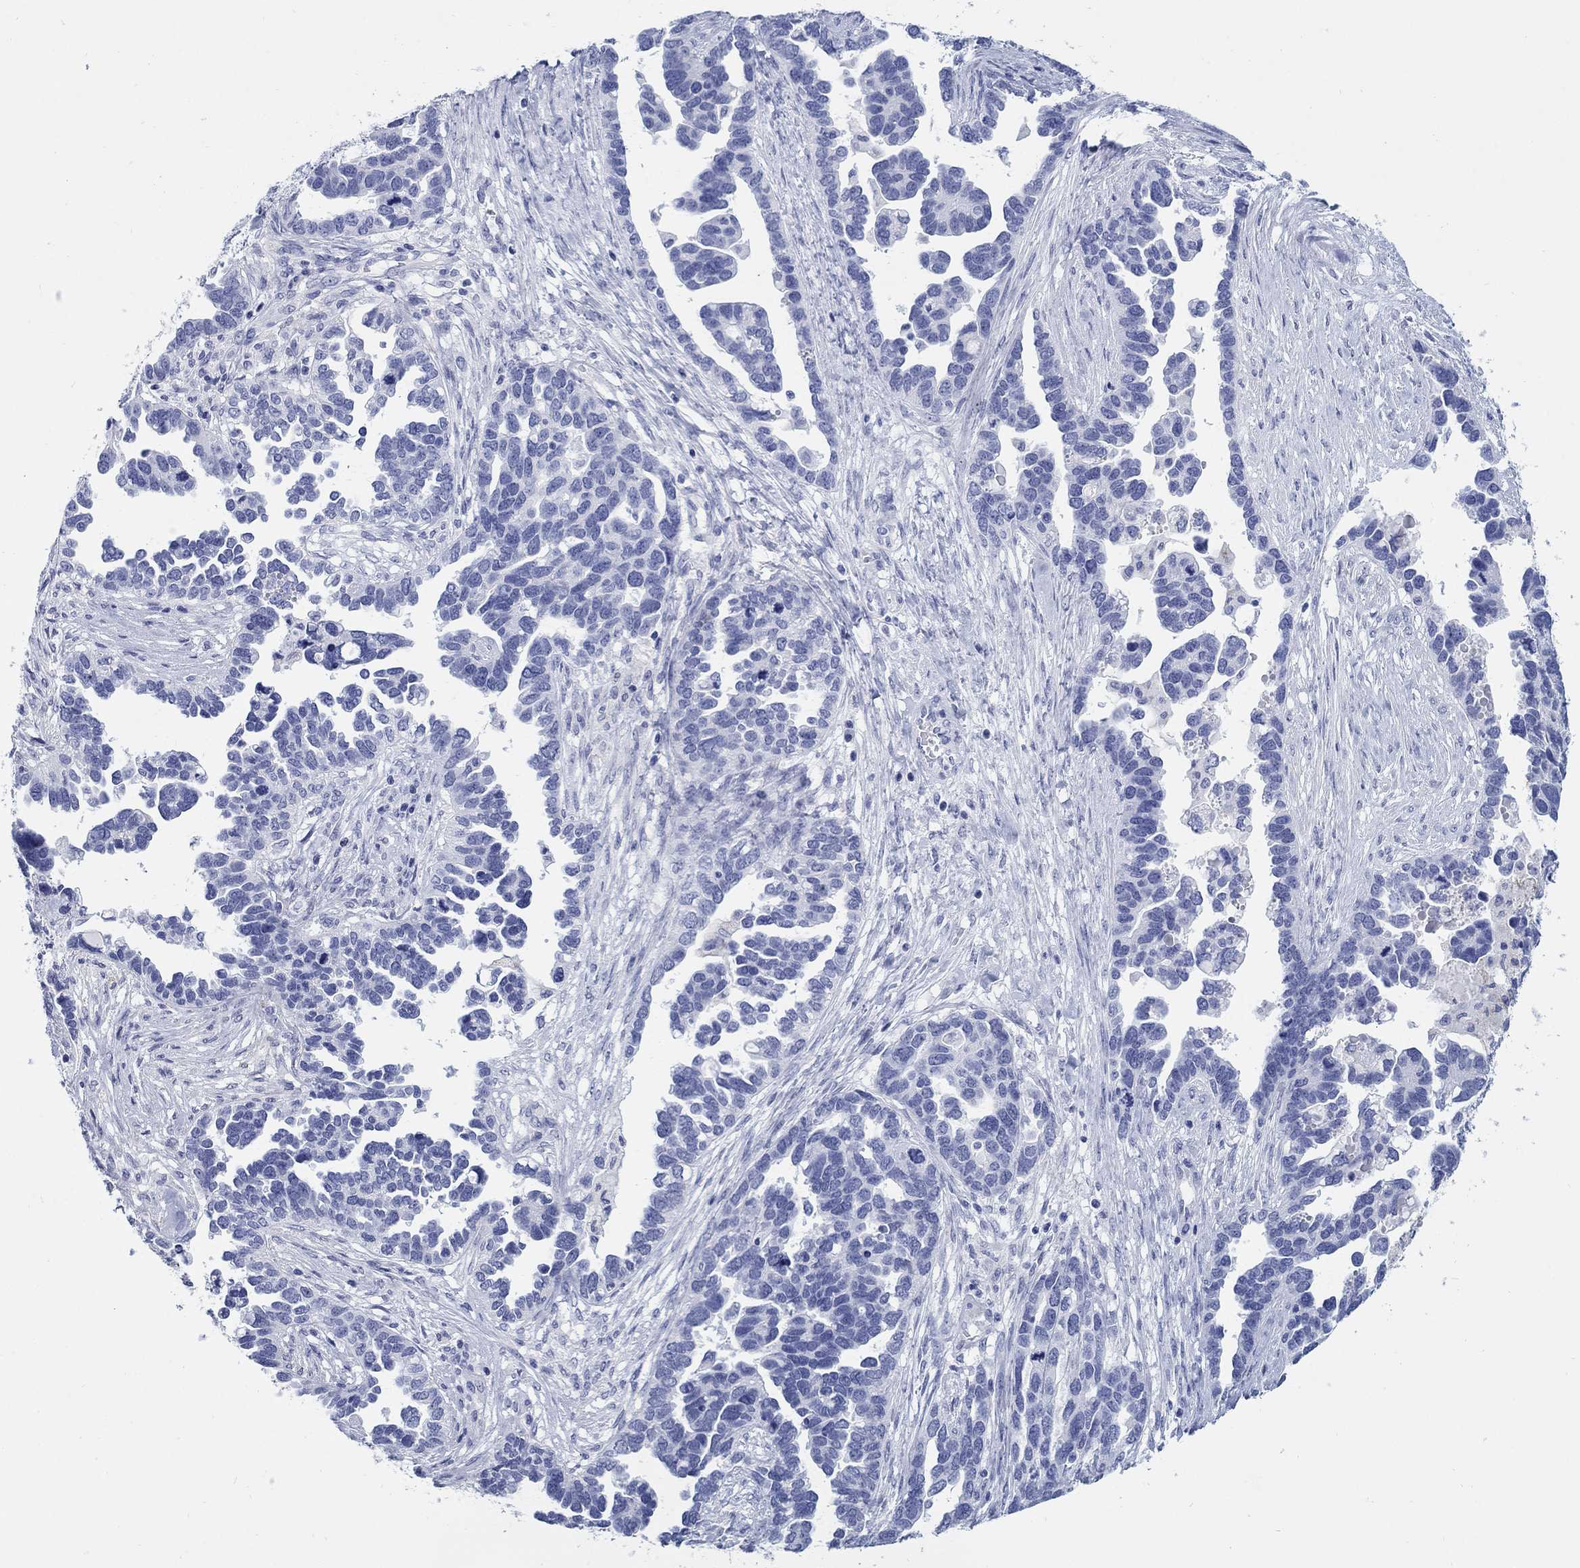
{"staining": {"intensity": "negative", "quantity": "none", "location": "none"}, "tissue": "ovarian cancer", "cell_type": "Tumor cells", "image_type": "cancer", "snomed": [{"axis": "morphology", "description": "Cystadenocarcinoma, serous, NOS"}, {"axis": "topography", "description": "Ovary"}], "caption": "This is an immunohistochemistry photomicrograph of ovarian cancer (serous cystadenocarcinoma). There is no staining in tumor cells.", "gene": "AKR1C2", "patient": {"sex": "female", "age": 54}}